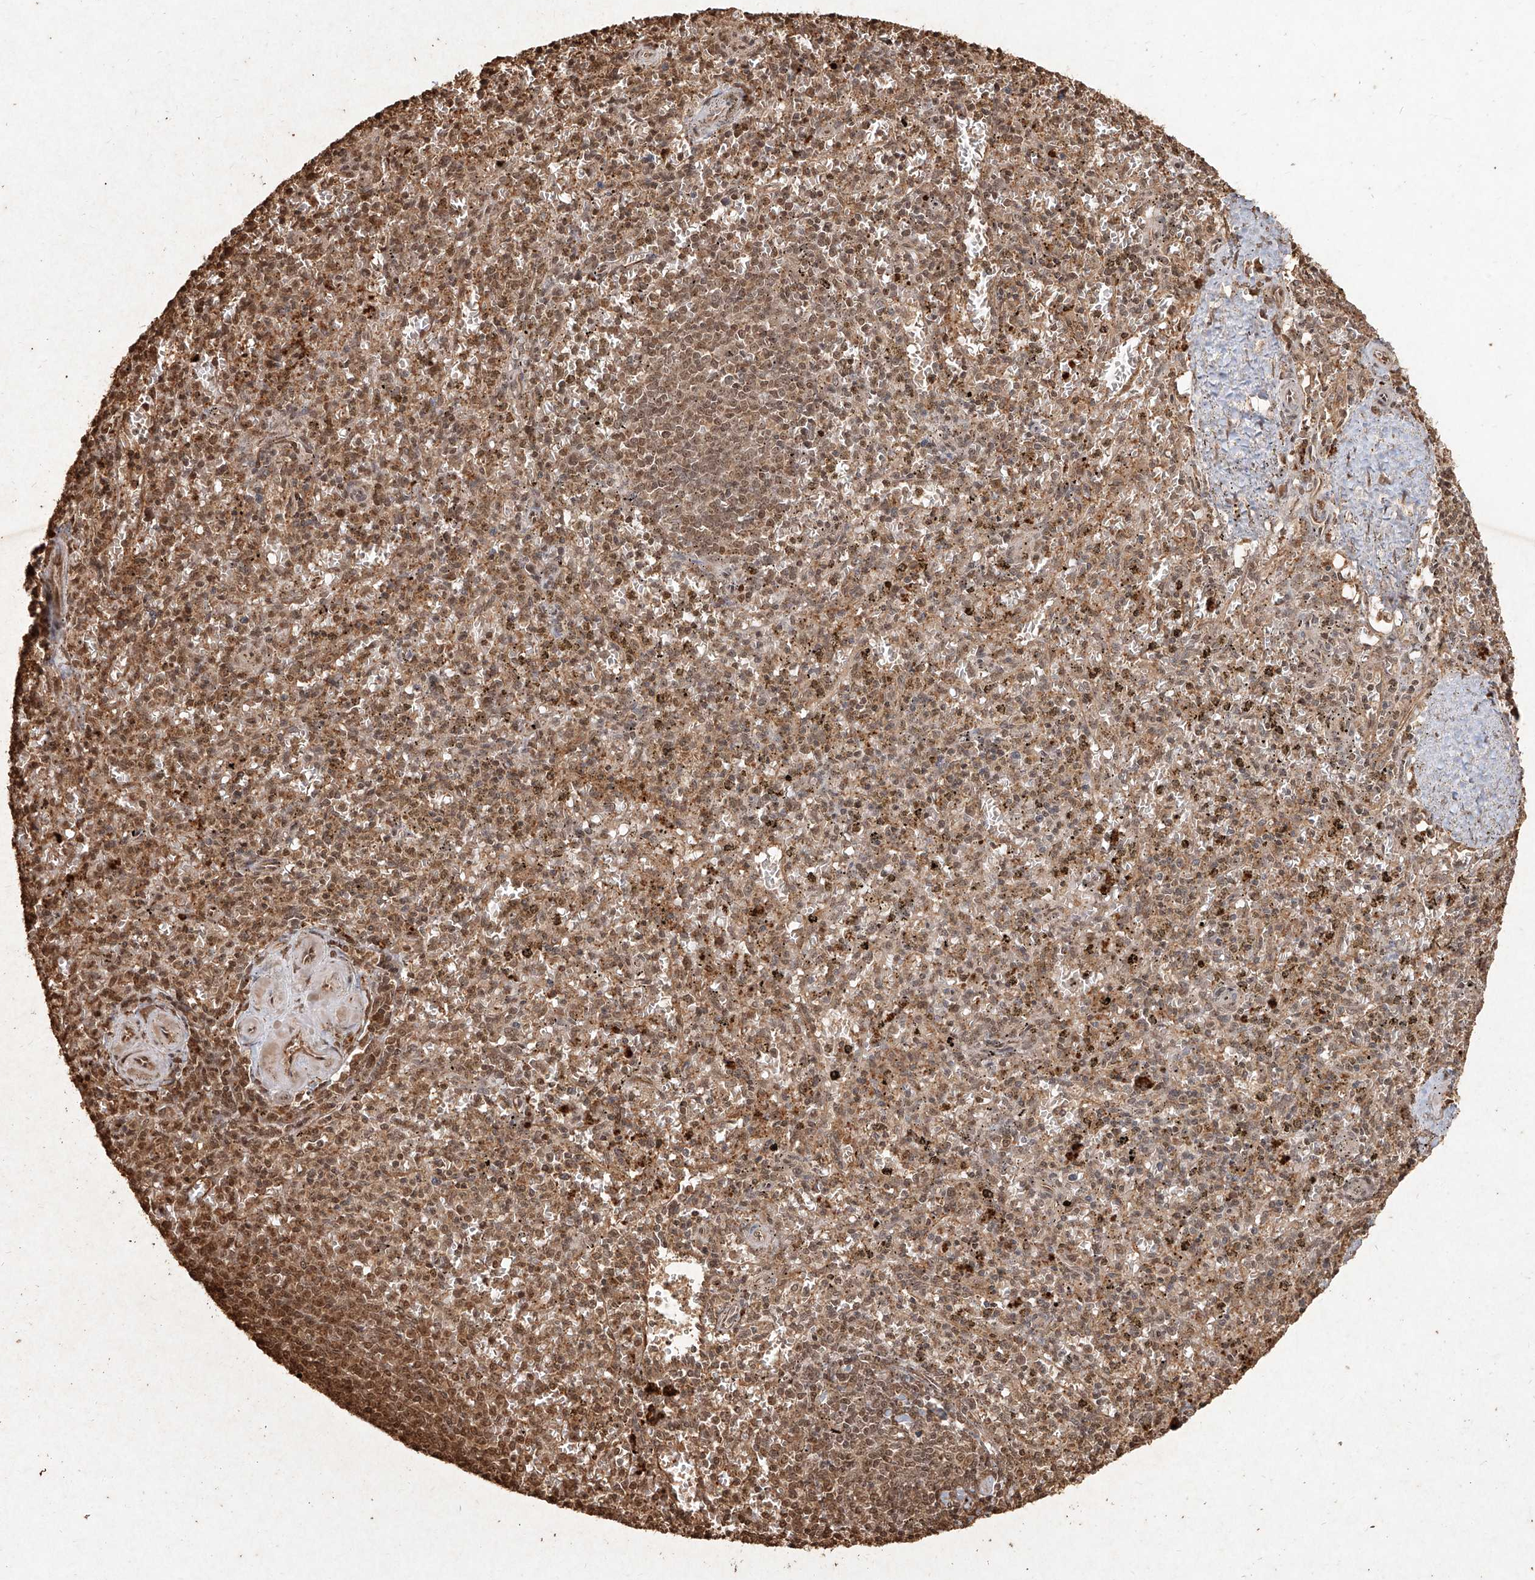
{"staining": {"intensity": "moderate", "quantity": ">75%", "location": "cytoplasmic/membranous,nuclear"}, "tissue": "spleen", "cell_type": "Cells in red pulp", "image_type": "normal", "snomed": [{"axis": "morphology", "description": "Normal tissue, NOS"}, {"axis": "topography", "description": "Spleen"}], "caption": "Spleen was stained to show a protein in brown. There is medium levels of moderate cytoplasmic/membranous,nuclear staining in about >75% of cells in red pulp. (IHC, brightfield microscopy, high magnification).", "gene": "UBE2K", "patient": {"sex": "male", "age": 72}}